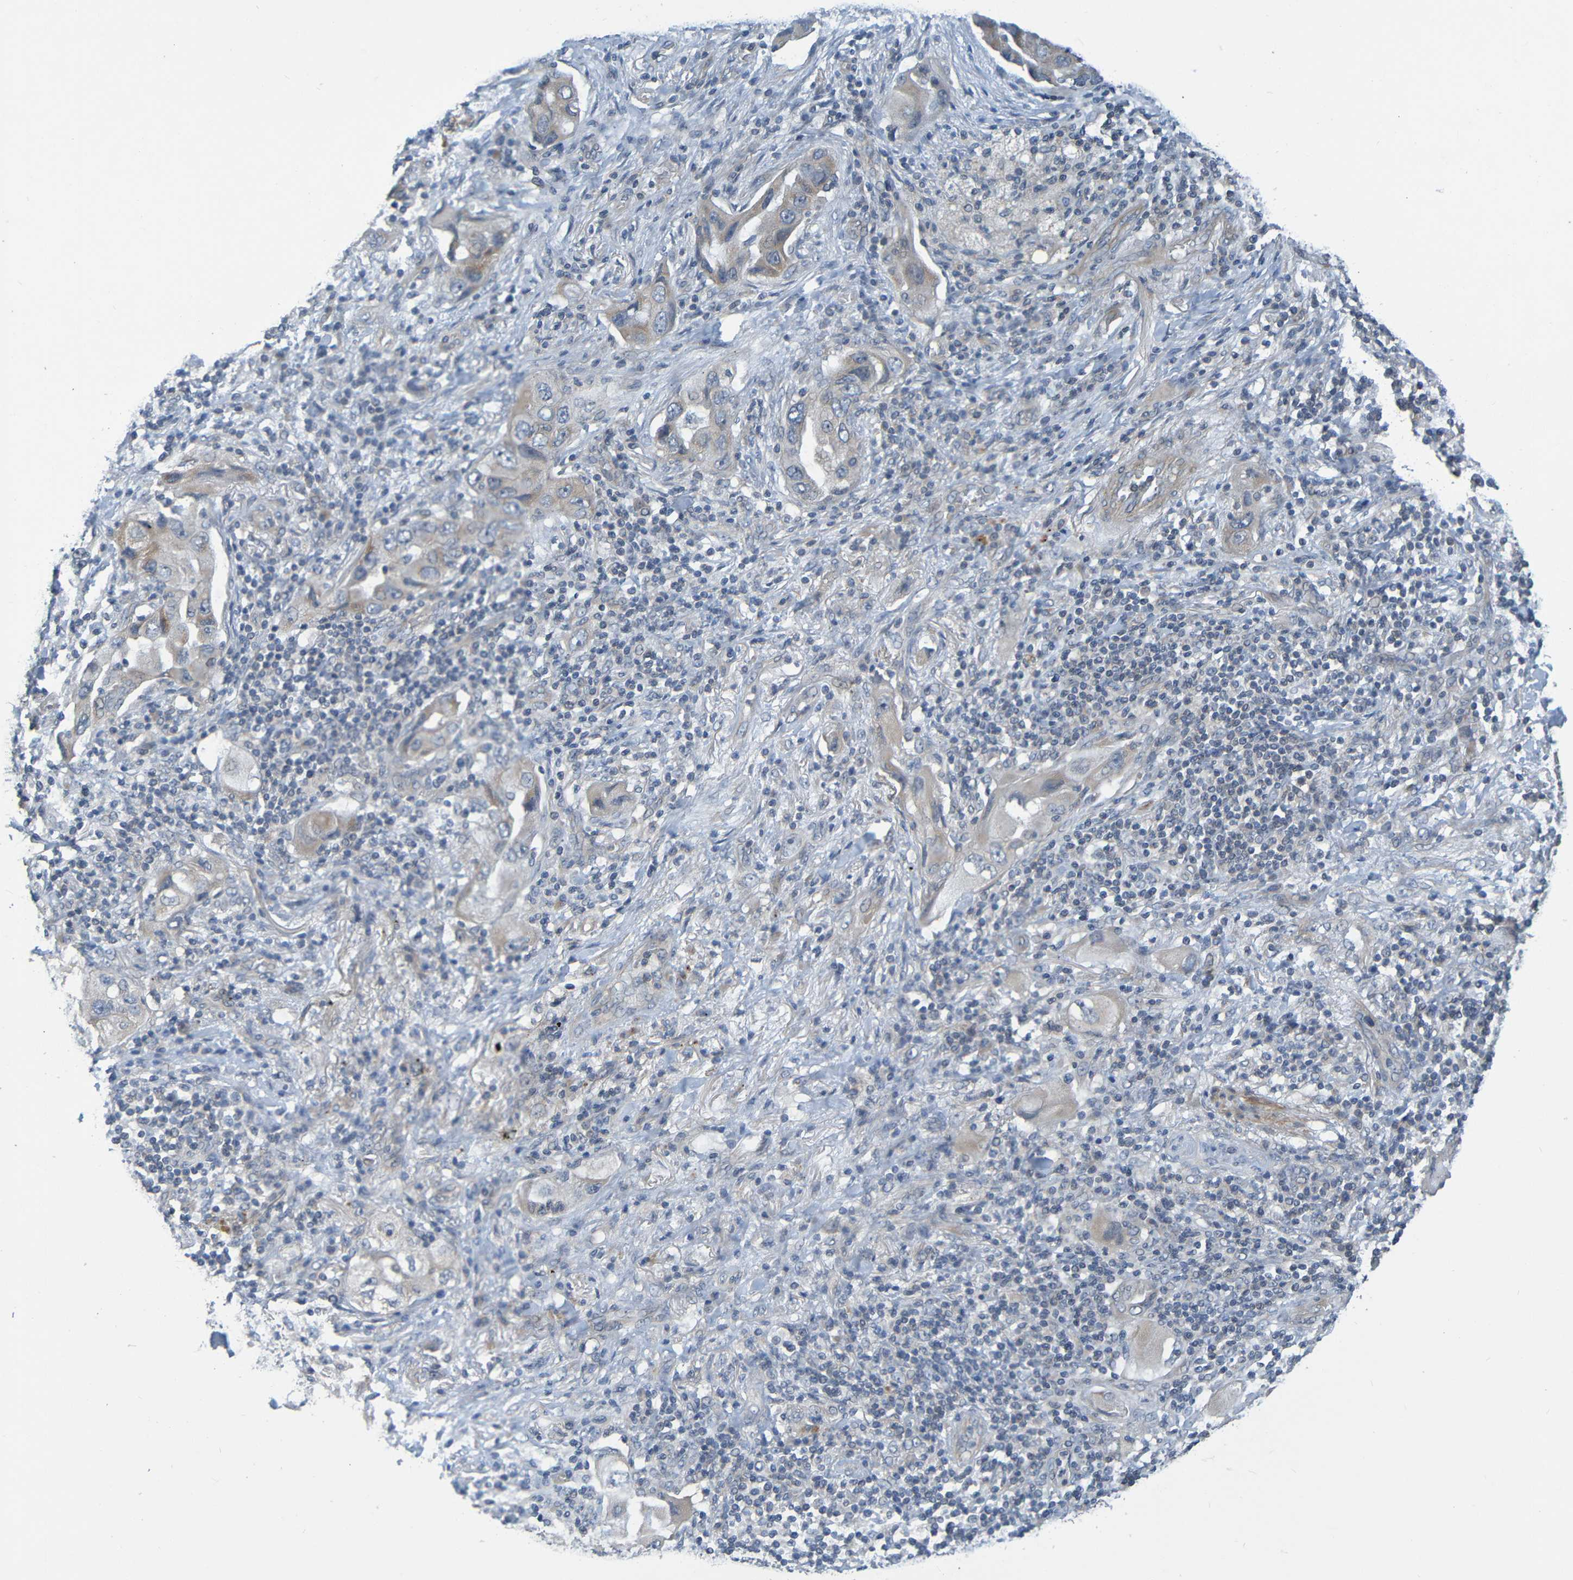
{"staining": {"intensity": "weak", "quantity": ">75%", "location": "cytoplasmic/membranous"}, "tissue": "lung cancer", "cell_type": "Tumor cells", "image_type": "cancer", "snomed": [{"axis": "morphology", "description": "Adenocarcinoma, NOS"}, {"axis": "topography", "description": "Lung"}], "caption": "Lung cancer stained for a protein displays weak cytoplasmic/membranous positivity in tumor cells.", "gene": "CYP4F2", "patient": {"sex": "female", "age": 65}}